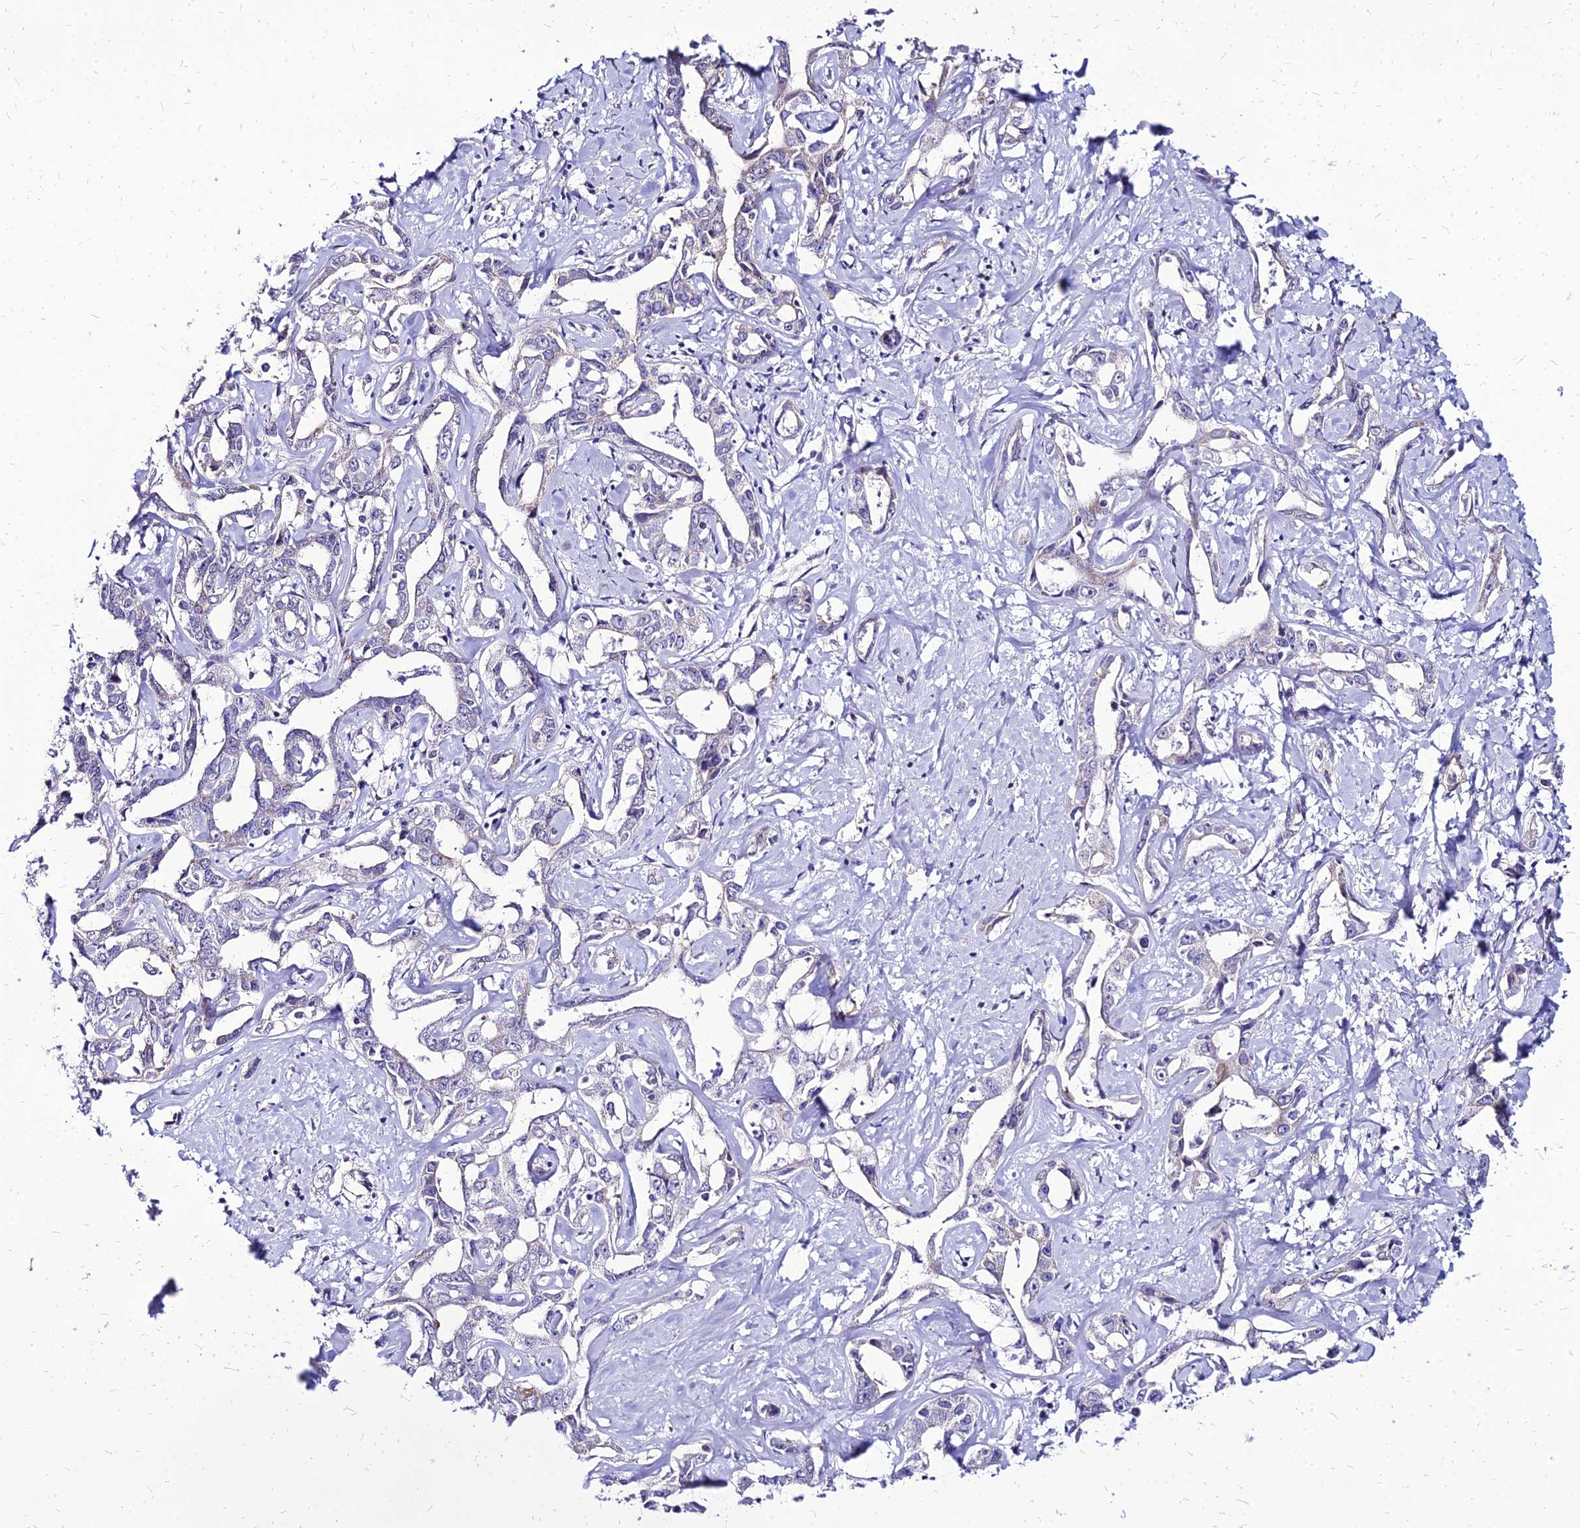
{"staining": {"intensity": "negative", "quantity": "none", "location": "none"}, "tissue": "liver cancer", "cell_type": "Tumor cells", "image_type": "cancer", "snomed": [{"axis": "morphology", "description": "Cholangiocarcinoma"}, {"axis": "topography", "description": "Liver"}], "caption": "DAB (3,3'-diaminobenzidine) immunohistochemical staining of cholangiocarcinoma (liver) exhibits no significant positivity in tumor cells.", "gene": "YEATS2", "patient": {"sex": "male", "age": 59}}